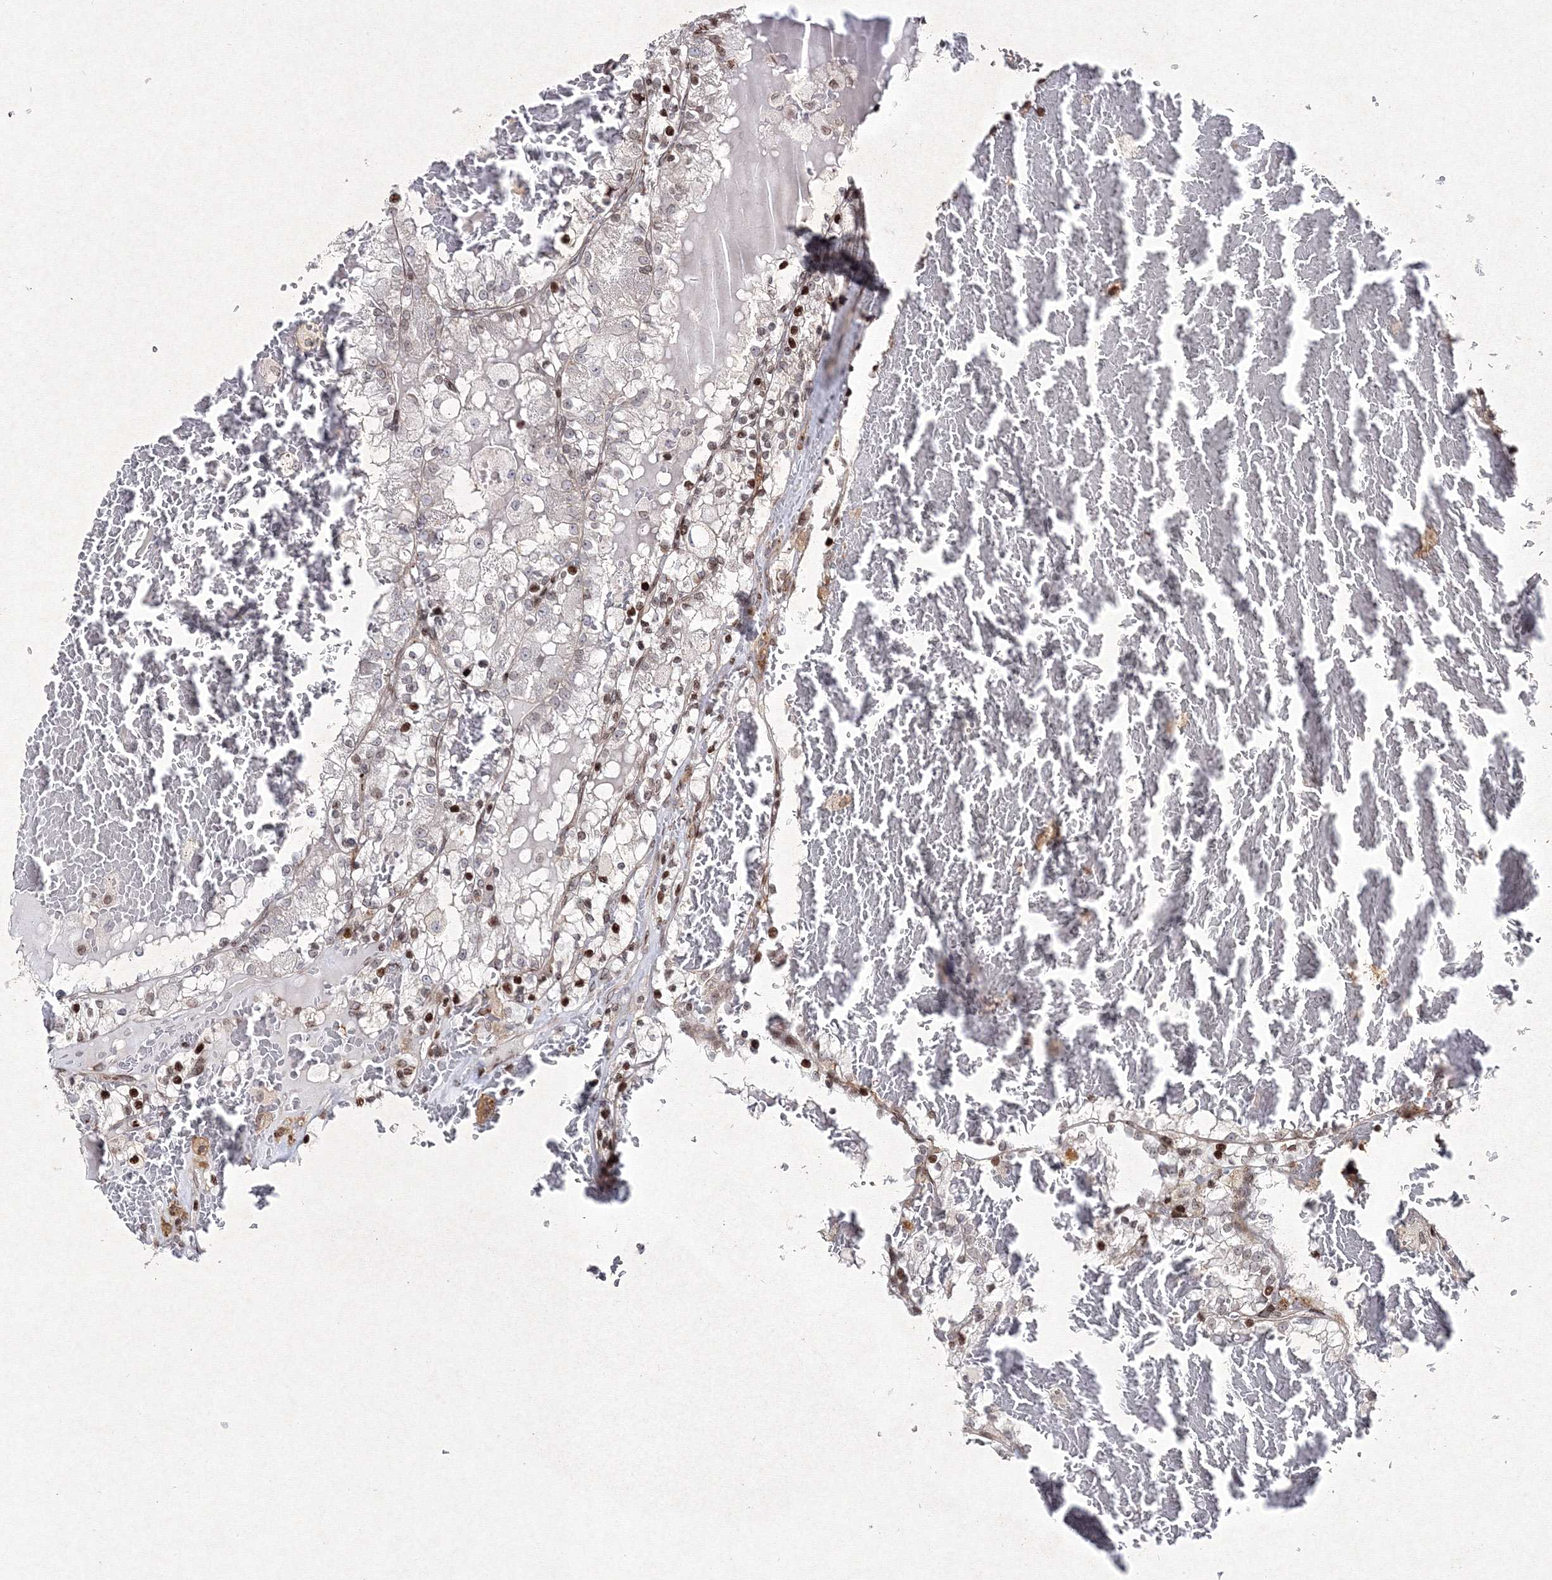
{"staining": {"intensity": "negative", "quantity": "none", "location": "none"}, "tissue": "renal cancer", "cell_type": "Tumor cells", "image_type": "cancer", "snomed": [{"axis": "morphology", "description": "Adenocarcinoma, NOS"}, {"axis": "topography", "description": "Kidney"}], "caption": "A micrograph of human renal adenocarcinoma is negative for staining in tumor cells.", "gene": "SMIM29", "patient": {"sex": "female", "age": 56}}